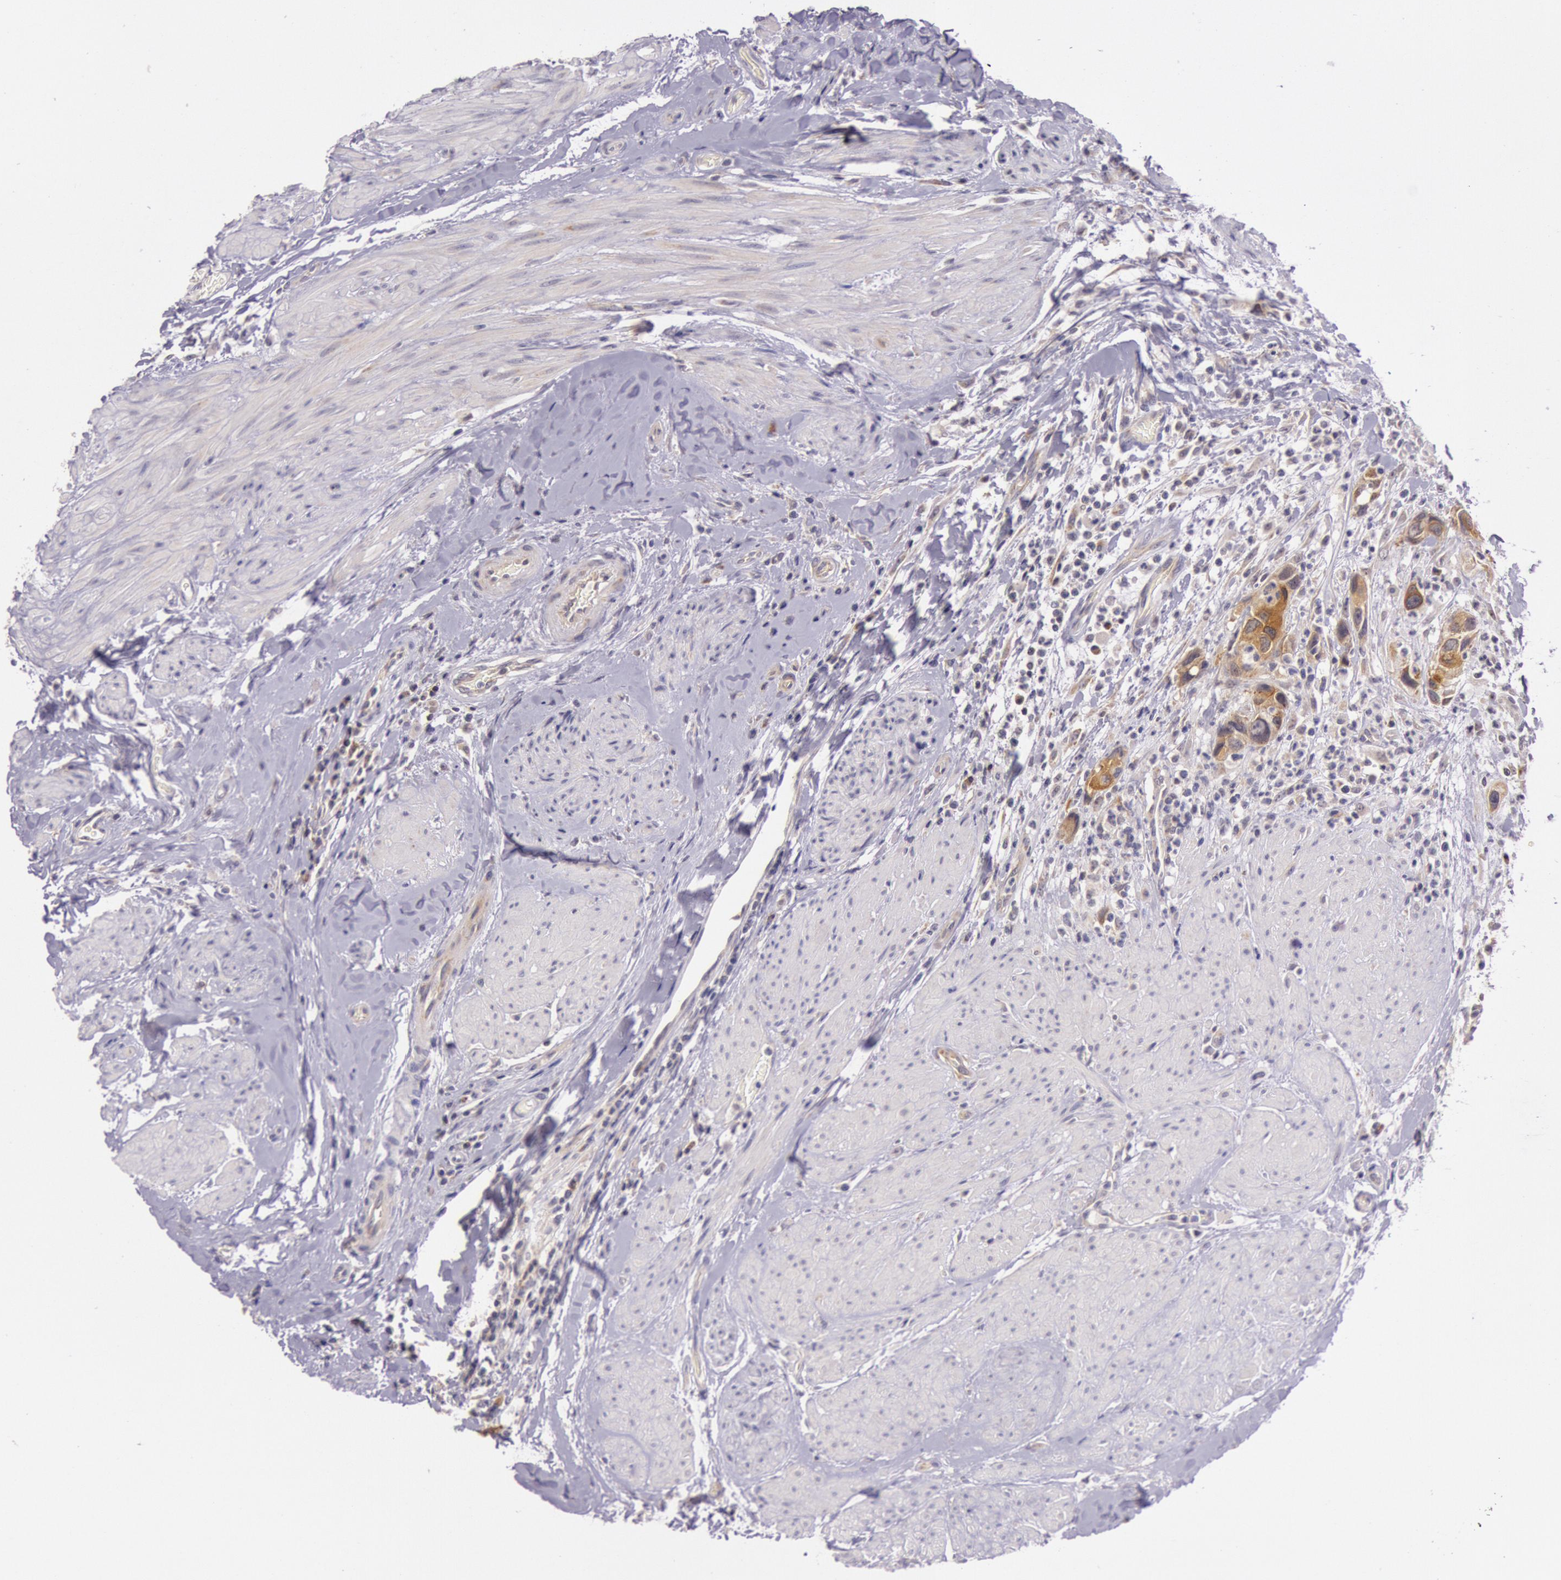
{"staining": {"intensity": "strong", "quantity": ">75%", "location": "cytoplasmic/membranous"}, "tissue": "urothelial cancer", "cell_type": "Tumor cells", "image_type": "cancer", "snomed": [{"axis": "morphology", "description": "Urothelial carcinoma, High grade"}, {"axis": "topography", "description": "Urinary bladder"}], "caption": "This photomicrograph exhibits urothelial carcinoma (high-grade) stained with IHC to label a protein in brown. The cytoplasmic/membranous of tumor cells show strong positivity for the protein. Nuclei are counter-stained blue.", "gene": "CDK16", "patient": {"sex": "male", "age": 66}}